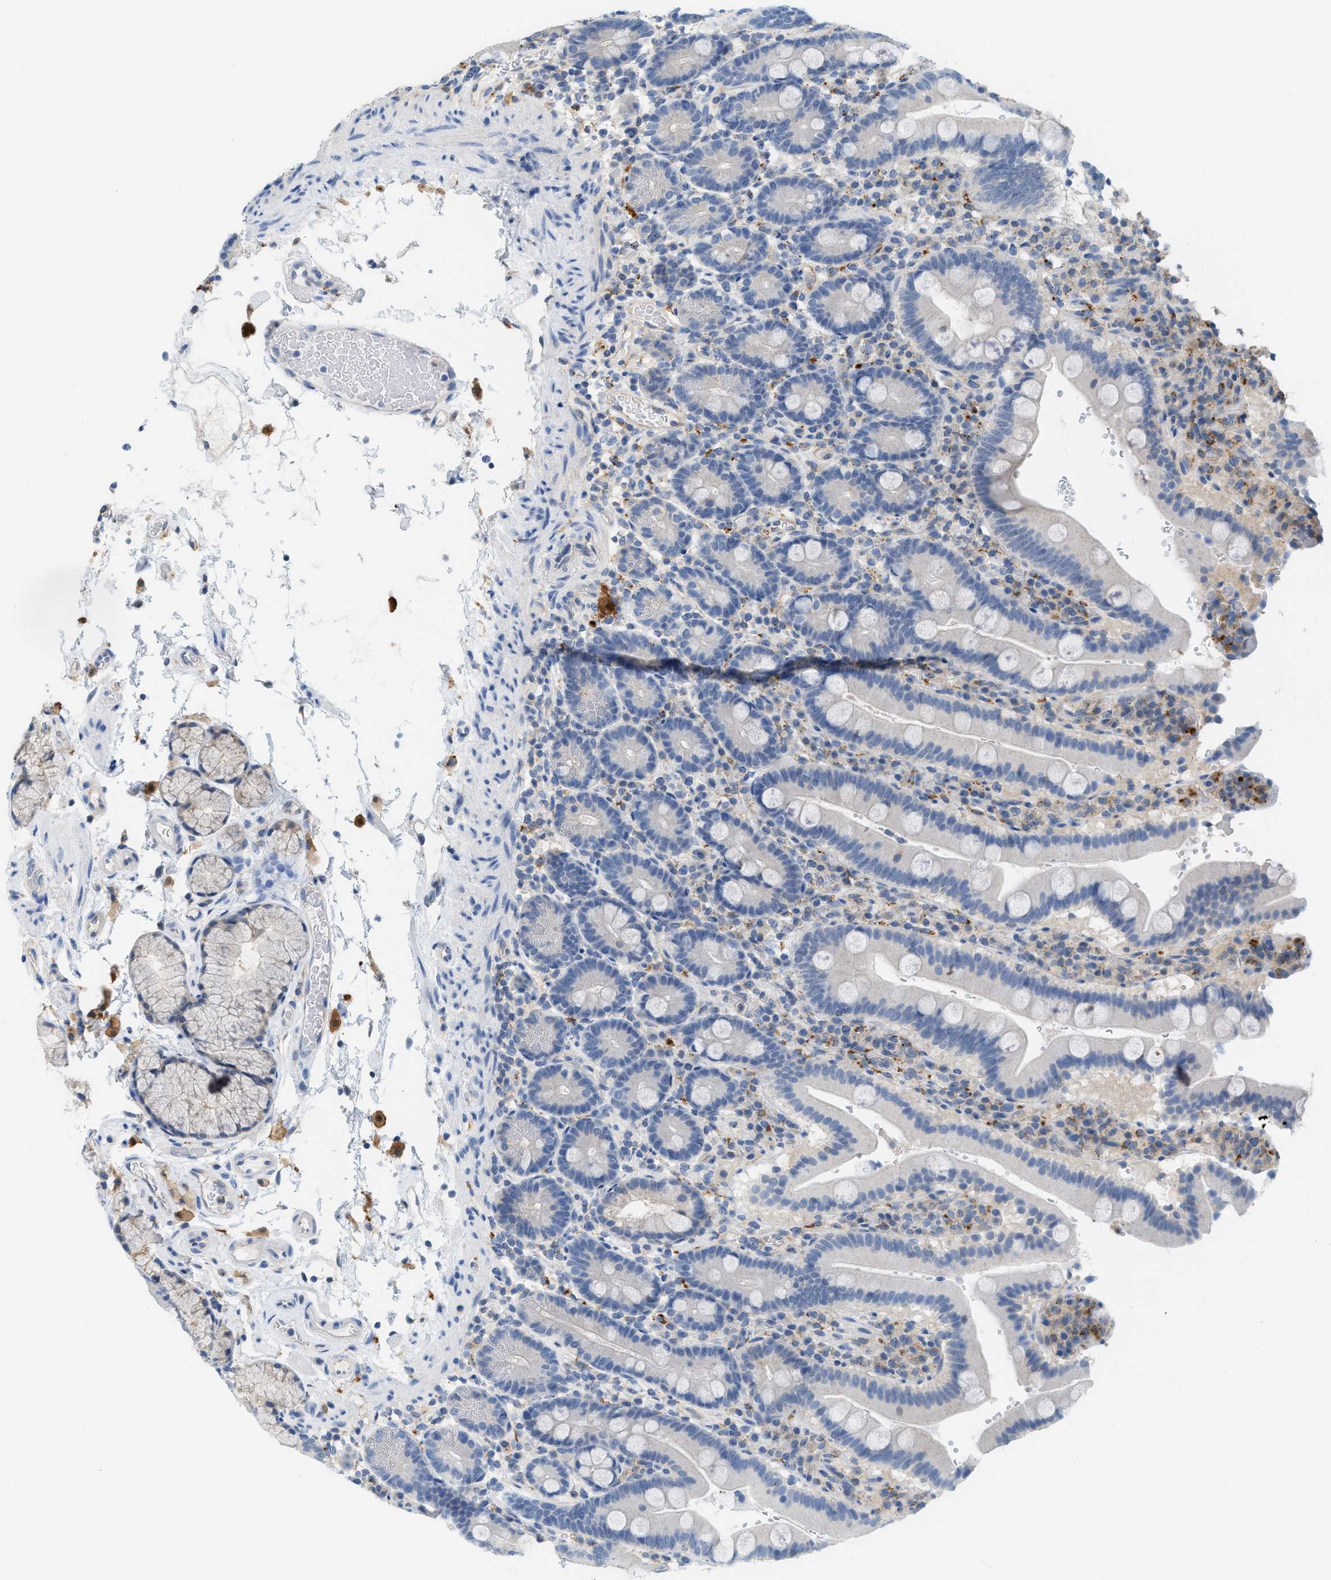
{"staining": {"intensity": "negative", "quantity": "none", "location": "none"}, "tissue": "duodenum", "cell_type": "Glandular cells", "image_type": "normal", "snomed": [{"axis": "morphology", "description": "Normal tissue, NOS"}, {"axis": "topography", "description": "Small intestine, NOS"}], "caption": "DAB (3,3'-diaminobenzidine) immunohistochemical staining of benign duodenum displays no significant positivity in glandular cells.", "gene": "CSTB", "patient": {"sex": "female", "age": 71}}